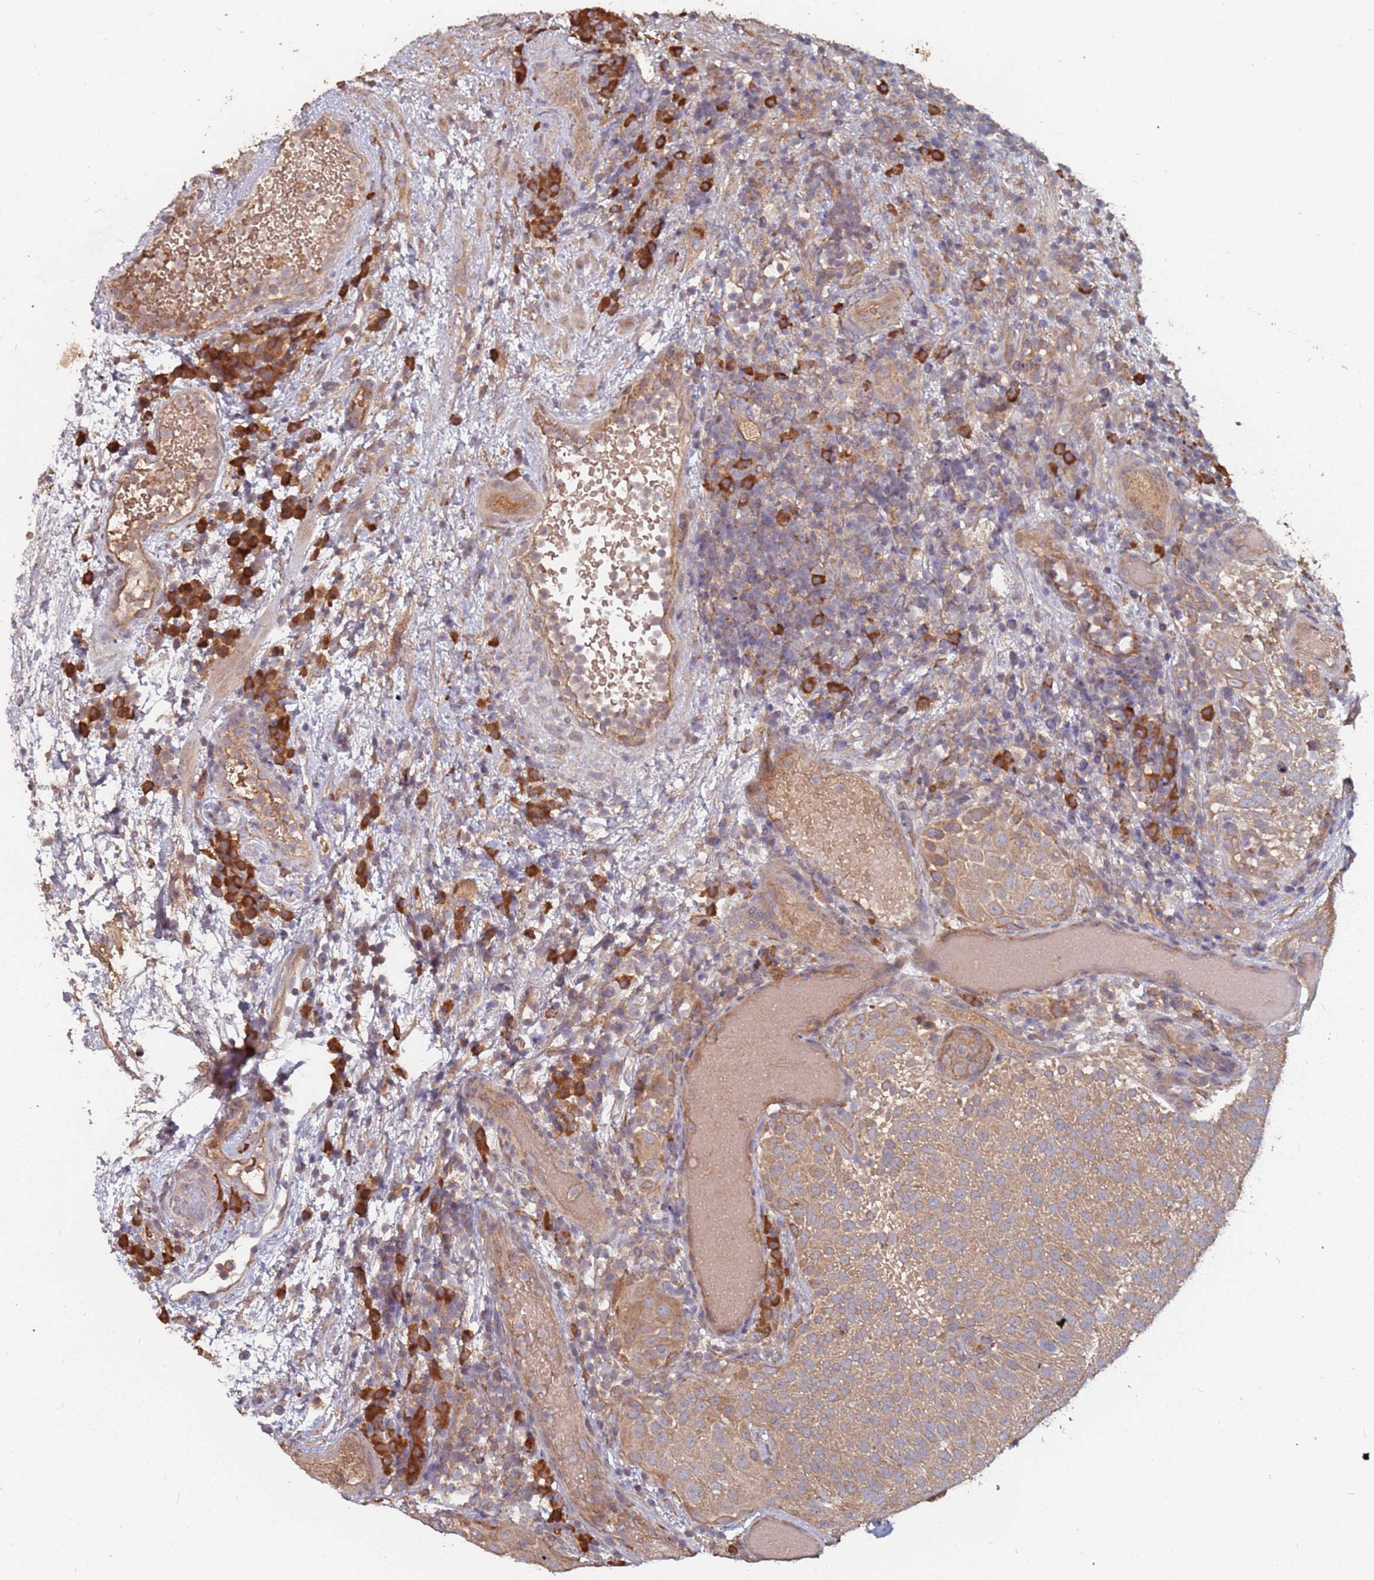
{"staining": {"intensity": "moderate", "quantity": "25%-75%", "location": "cytoplasmic/membranous"}, "tissue": "urothelial cancer", "cell_type": "Tumor cells", "image_type": "cancer", "snomed": [{"axis": "morphology", "description": "Urothelial carcinoma, Low grade"}, {"axis": "topography", "description": "Urinary bladder"}], "caption": "There is medium levels of moderate cytoplasmic/membranous expression in tumor cells of urothelial cancer, as demonstrated by immunohistochemical staining (brown color).", "gene": "ATG5", "patient": {"sex": "male", "age": 78}}